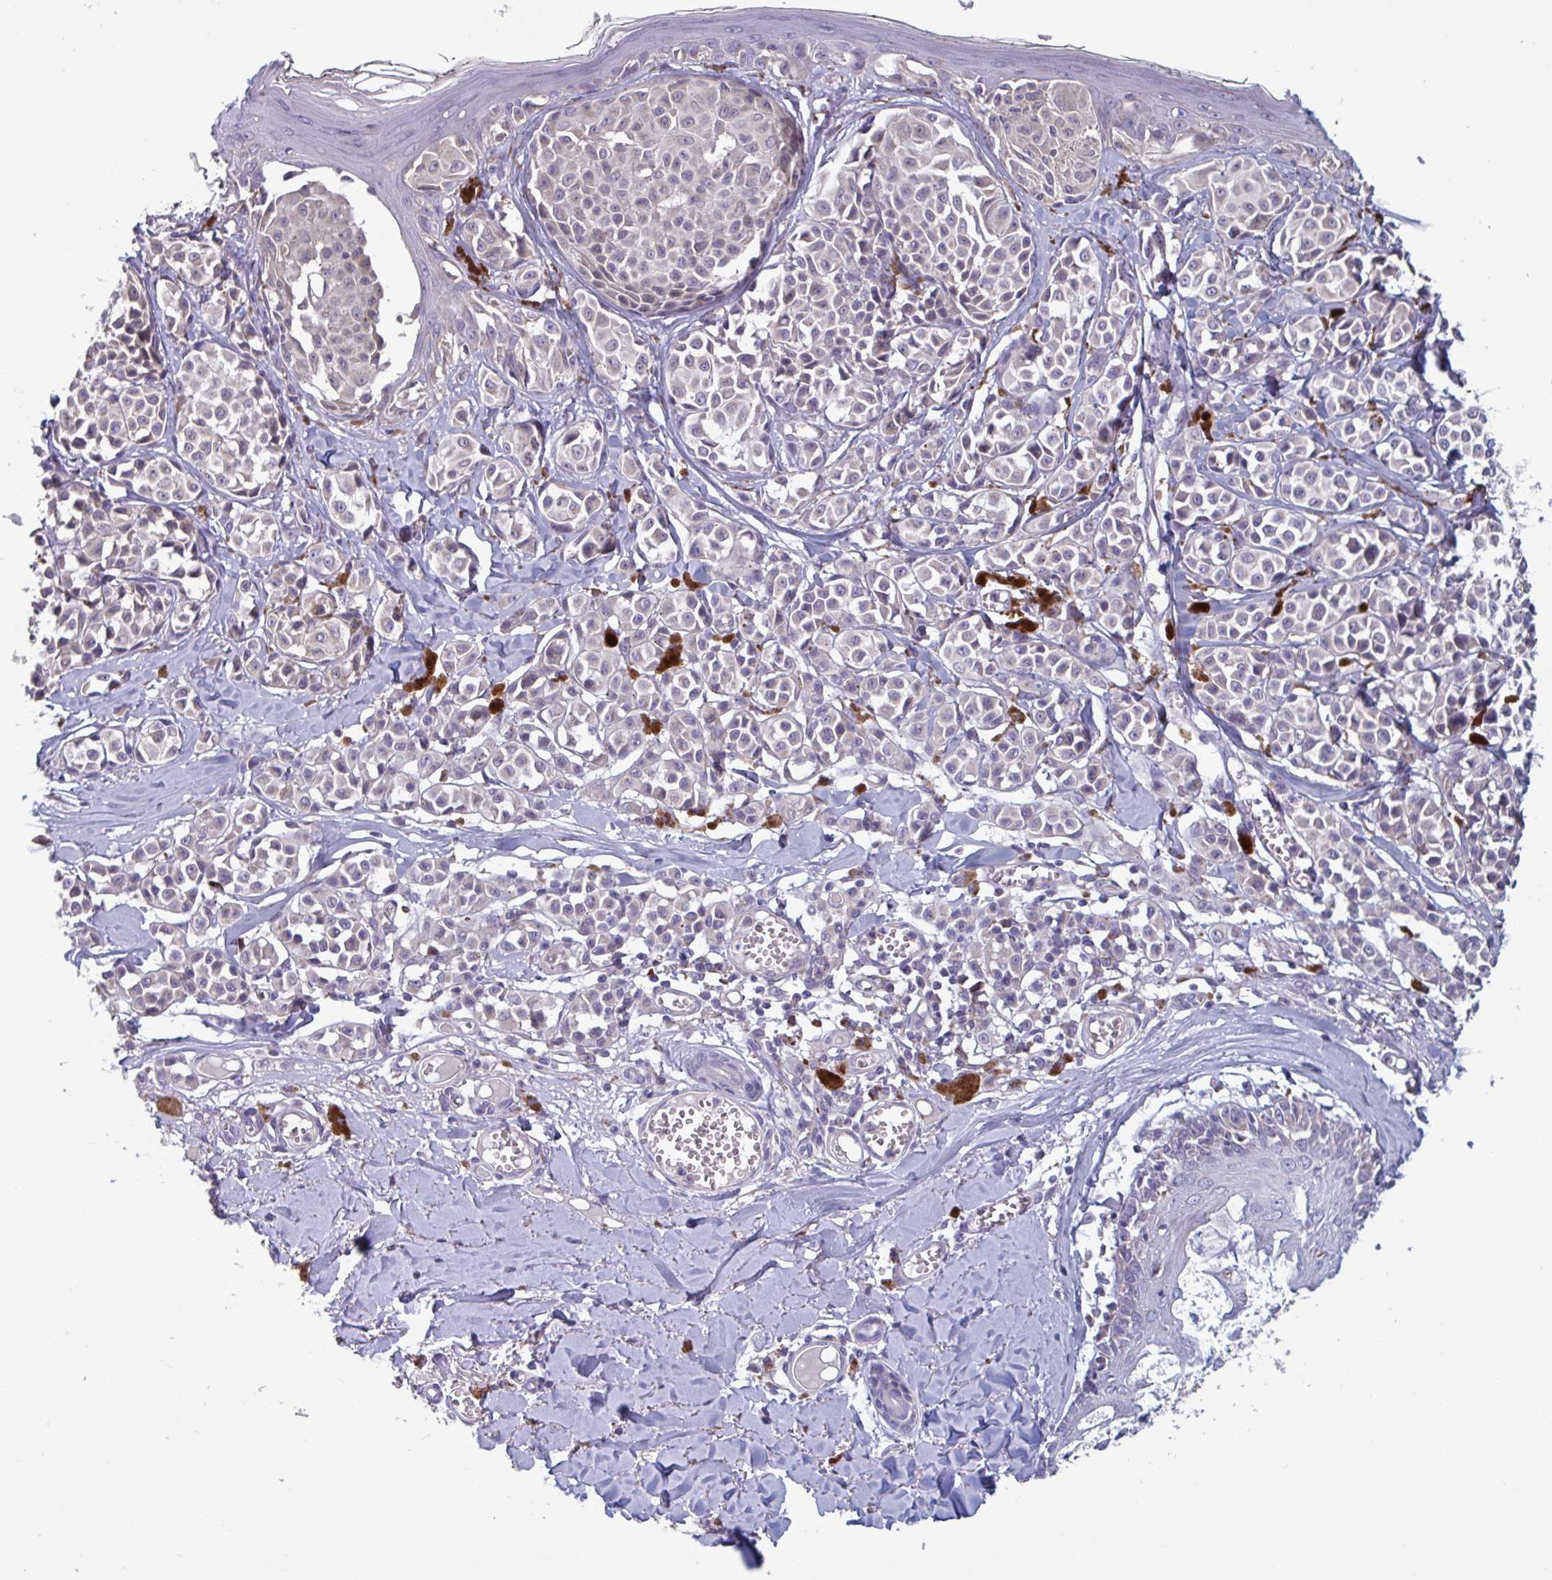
{"staining": {"intensity": "negative", "quantity": "none", "location": "none"}, "tissue": "melanoma", "cell_type": "Tumor cells", "image_type": "cancer", "snomed": [{"axis": "morphology", "description": "Malignant melanoma, NOS"}, {"axis": "topography", "description": "Skin"}], "caption": "Histopathology image shows no significant protein positivity in tumor cells of malignant melanoma. (DAB immunohistochemistry, high magnification).", "gene": "CD1E", "patient": {"sex": "female", "age": 43}}